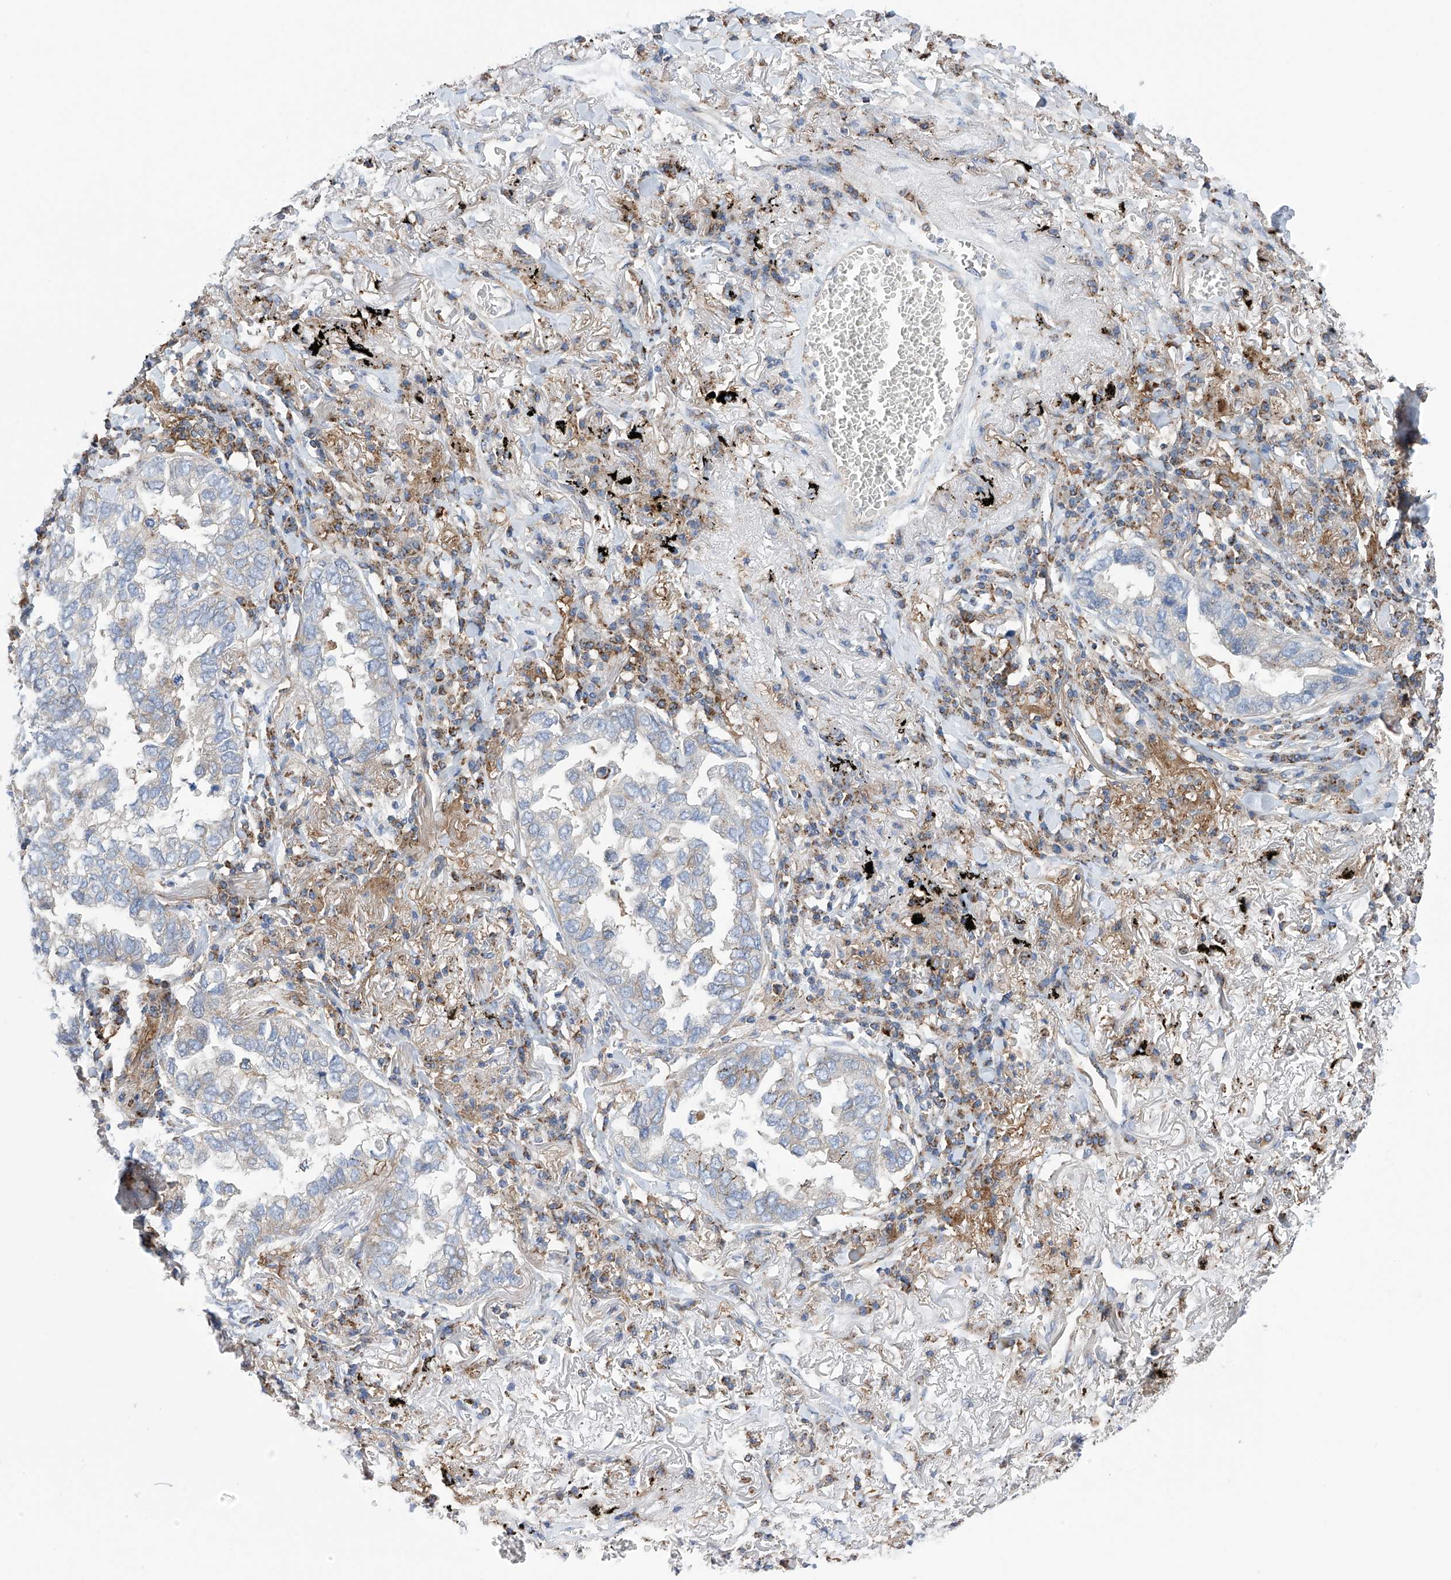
{"staining": {"intensity": "negative", "quantity": "none", "location": "none"}, "tissue": "lung cancer", "cell_type": "Tumor cells", "image_type": "cancer", "snomed": [{"axis": "morphology", "description": "Adenocarcinoma, NOS"}, {"axis": "topography", "description": "Lung"}], "caption": "A high-resolution histopathology image shows immunohistochemistry (IHC) staining of lung cancer (adenocarcinoma), which displays no significant expression in tumor cells. (DAB (3,3'-diaminobenzidine) immunohistochemistry visualized using brightfield microscopy, high magnification).", "gene": "P2RX7", "patient": {"sex": "male", "age": 65}}